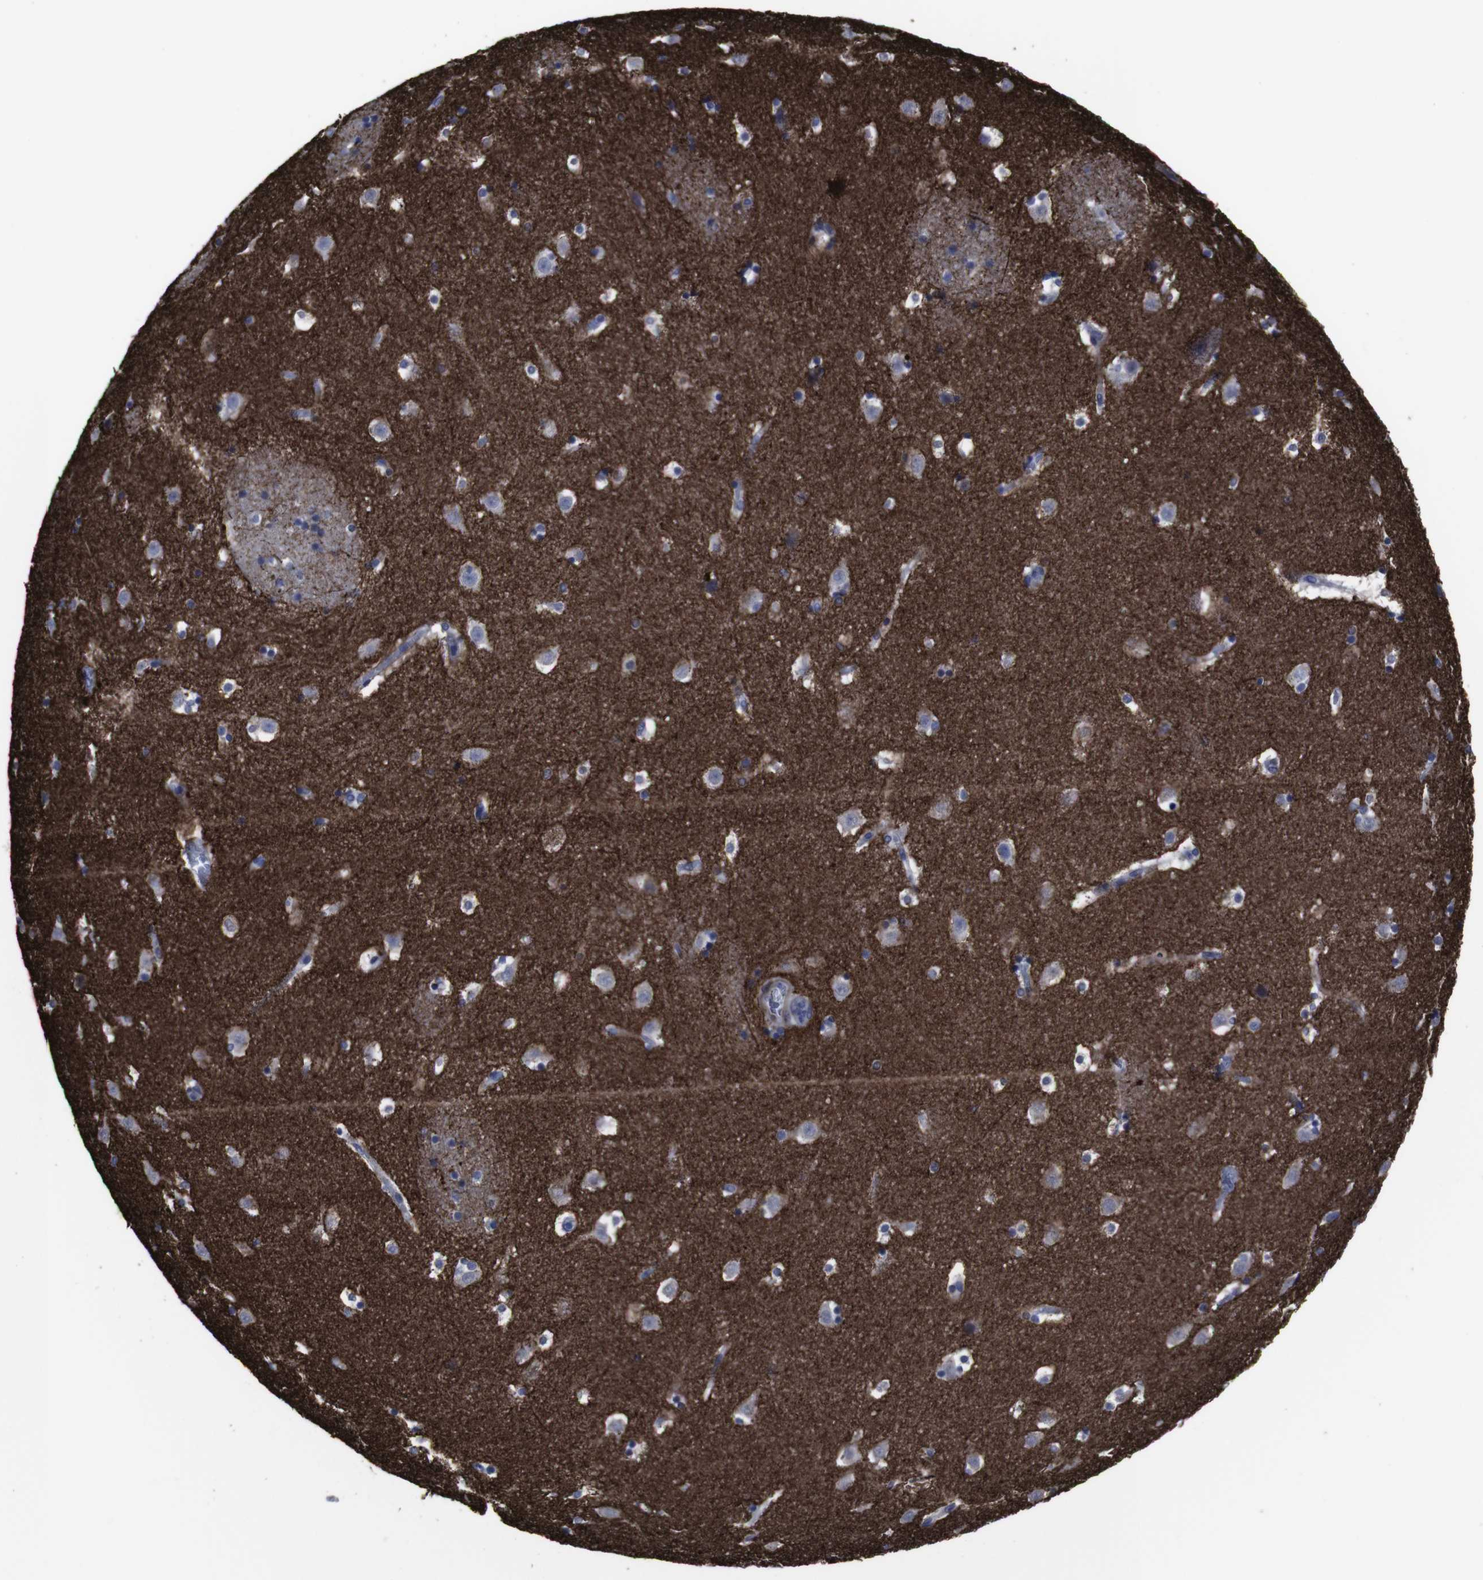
{"staining": {"intensity": "negative", "quantity": "none", "location": "none"}, "tissue": "caudate", "cell_type": "Glial cells", "image_type": "normal", "snomed": [{"axis": "morphology", "description": "Normal tissue, NOS"}, {"axis": "topography", "description": "Lateral ventricle wall"}], "caption": "Glial cells are negative for protein expression in normal human caudate.", "gene": "SNCG", "patient": {"sex": "male", "age": 45}}